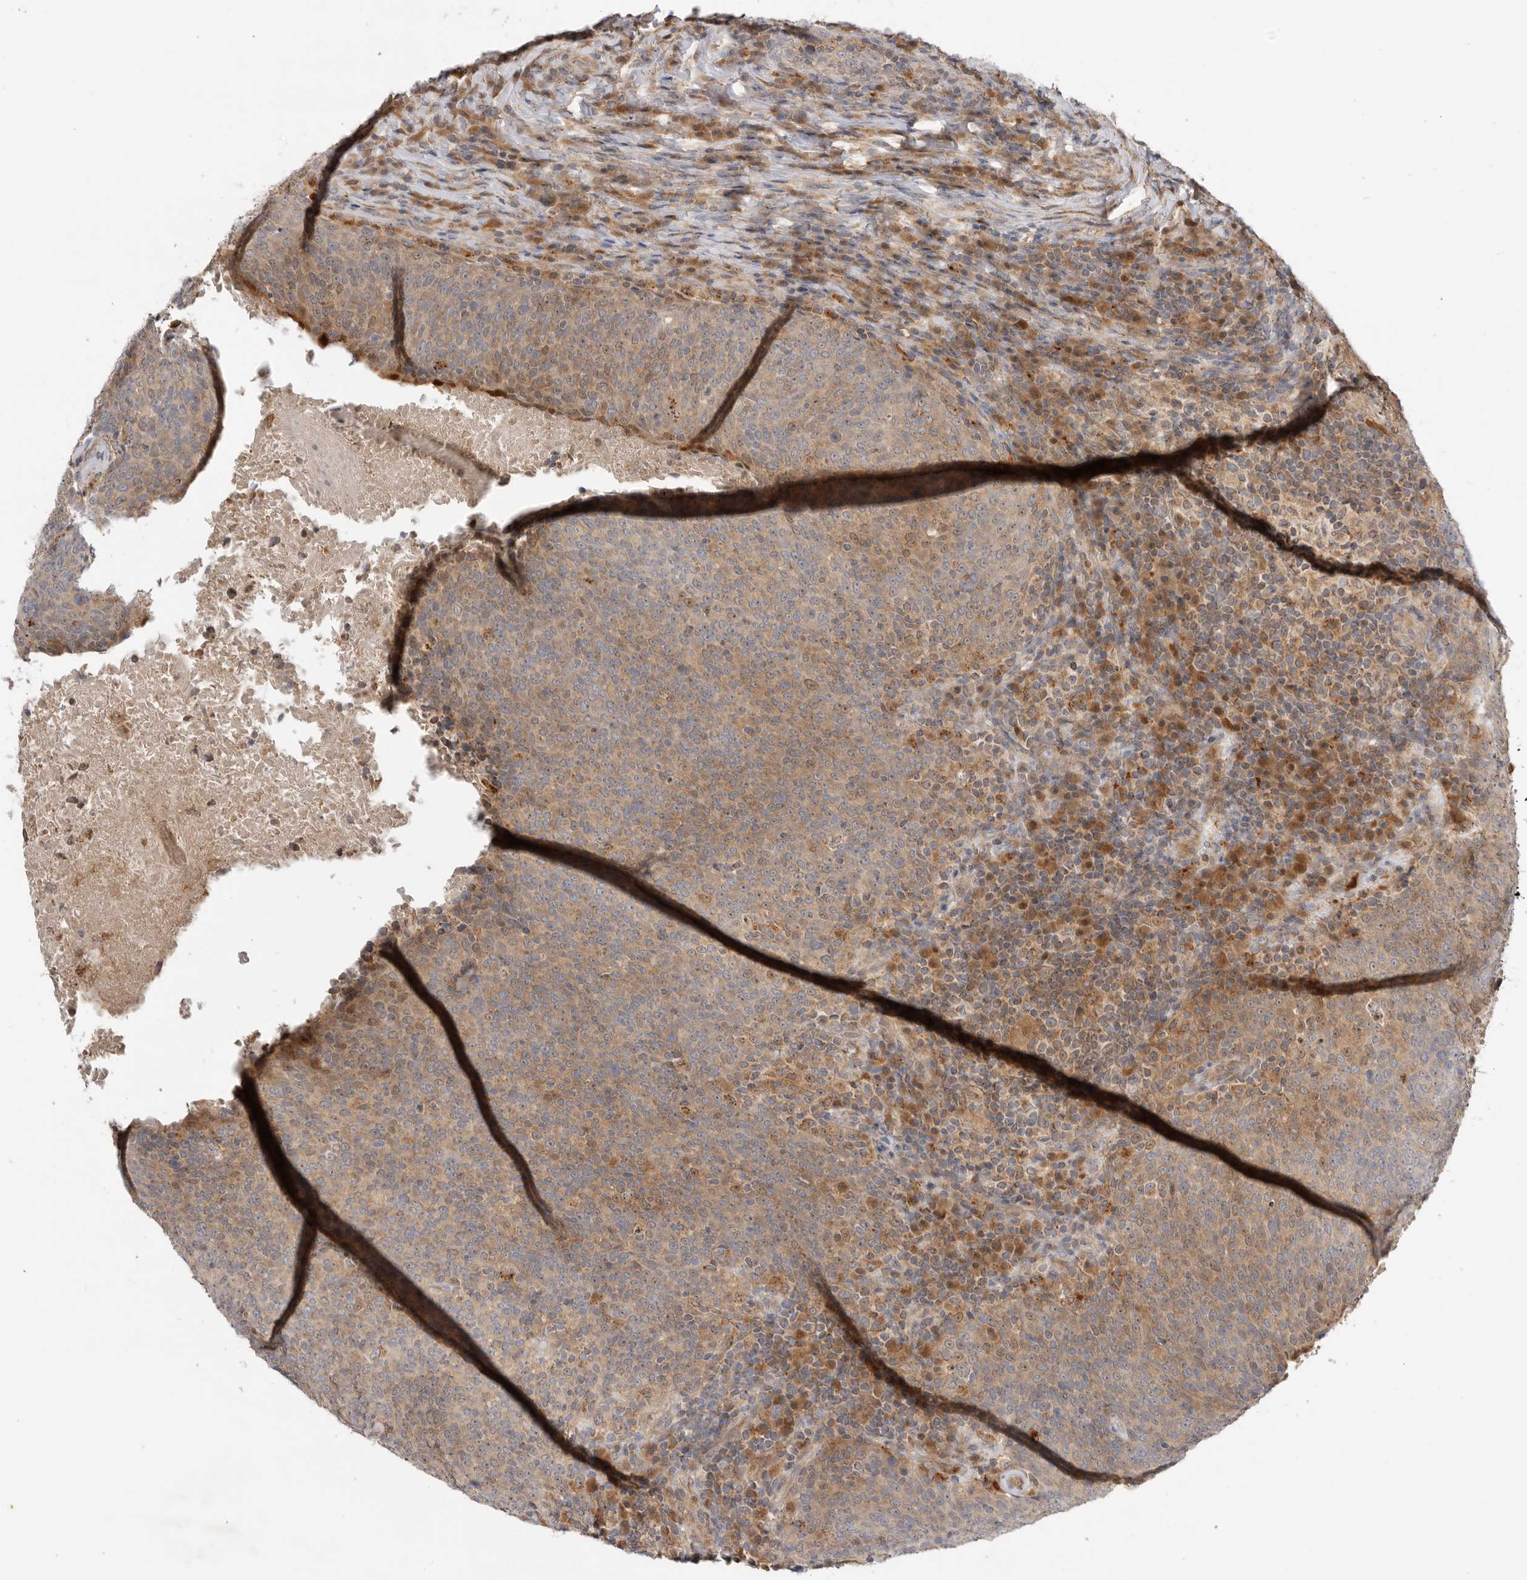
{"staining": {"intensity": "weak", "quantity": ">75%", "location": "cytoplasmic/membranous"}, "tissue": "head and neck cancer", "cell_type": "Tumor cells", "image_type": "cancer", "snomed": [{"axis": "morphology", "description": "Squamous cell carcinoma, NOS"}, {"axis": "morphology", "description": "Squamous cell carcinoma, metastatic, NOS"}, {"axis": "topography", "description": "Lymph node"}, {"axis": "topography", "description": "Head-Neck"}], "caption": "IHC (DAB (3,3'-diaminobenzidine)) staining of squamous cell carcinoma (head and neck) displays weak cytoplasmic/membranous protein positivity in approximately >75% of tumor cells. (brown staining indicates protein expression, while blue staining denotes nuclei).", "gene": "GNE", "patient": {"sex": "male", "age": 62}}